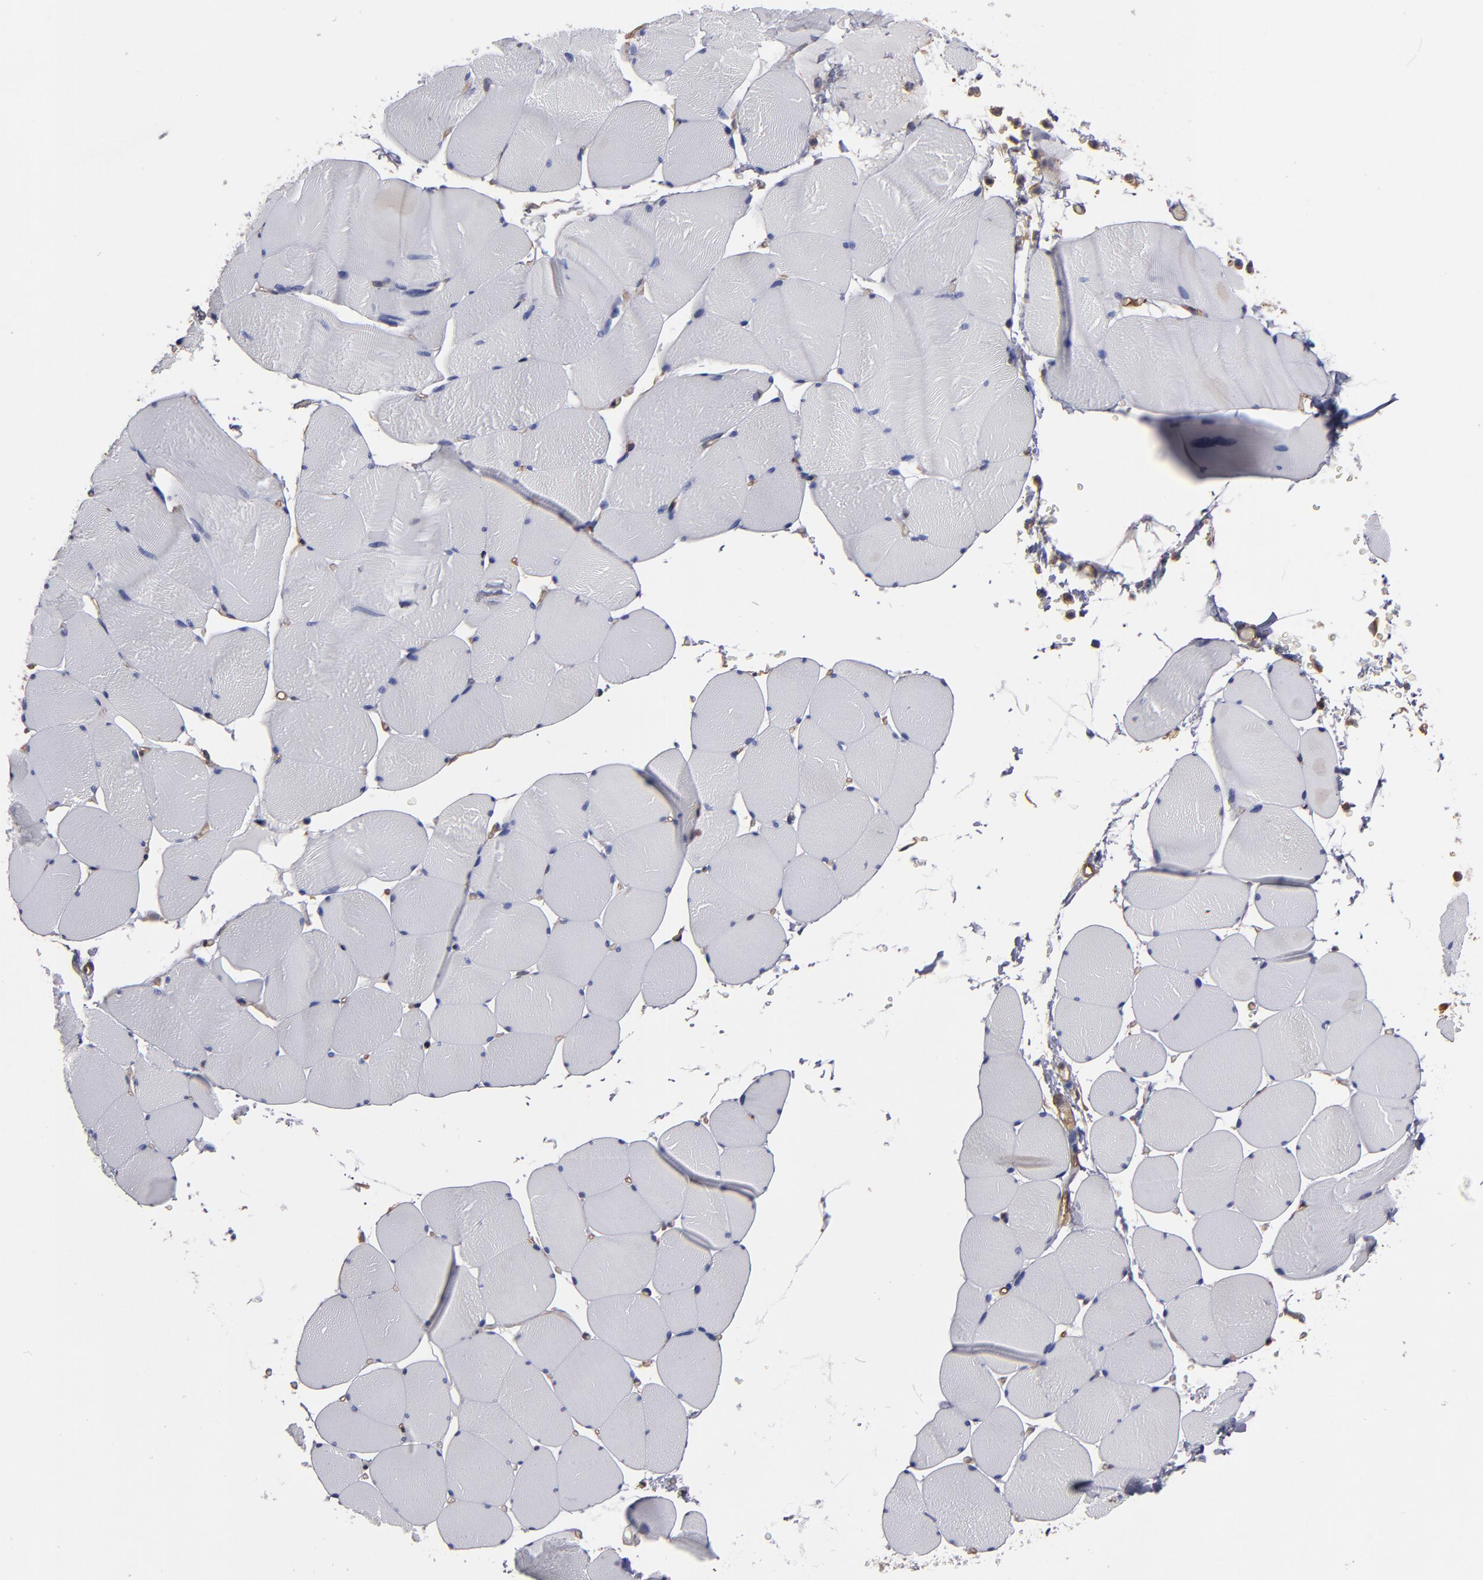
{"staining": {"intensity": "negative", "quantity": "none", "location": "none"}, "tissue": "skeletal muscle", "cell_type": "Myocytes", "image_type": "normal", "snomed": [{"axis": "morphology", "description": "Normal tissue, NOS"}, {"axis": "topography", "description": "Skeletal muscle"}], "caption": "Myocytes are negative for brown protein staining in benign skeletal muscle. (Stains: DAB (3,3'-diaminobenzidine) IHC with hematoxylin counter stain, Microscopy: brightfield microscopy at high magnification).", "gene": "ESYT2", "patient": {"sex": "male", "age": 62}}